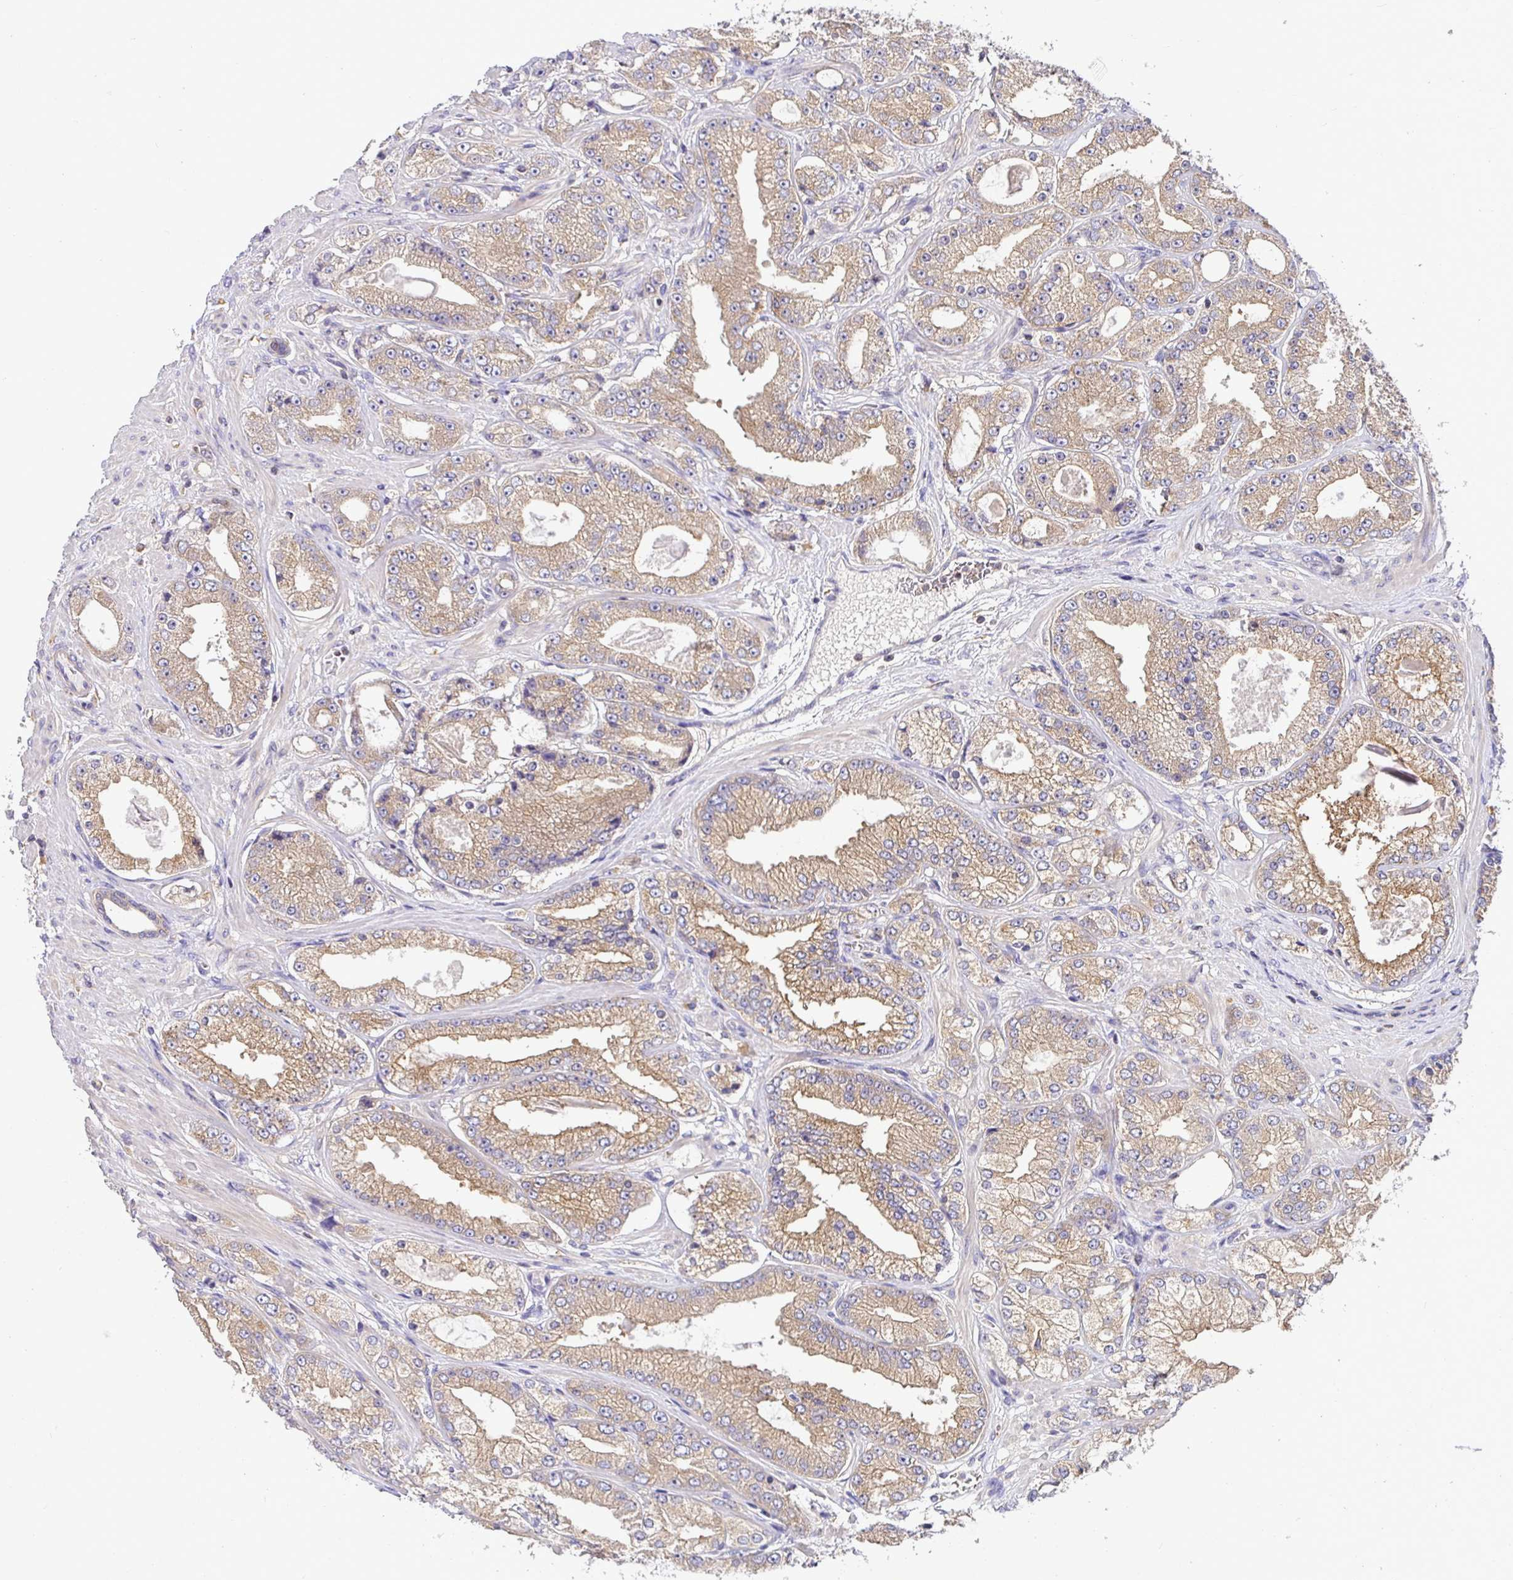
{"staining": {"intensity": "moderate", "quantity": ">75%", "location": "cytoplasmic/membranous"}, "tissue": "prostate cancer", "cell_type": "Tumor cells", "image_type": "cancer", "snomed": [{"axis": "morphology", "description": "Normal tissue, NOS"}, {"axis": "morphology", "description": "Adenocarcinoma, High grade"}, {"axis": "topography", "description": "Prostate"}, {"axis": "topography", "description": "Peripheral nerve tissue"}], "caption": "This histopathology image exhibits high-grade adenocarcinoma (prostate) stained with immunohistochemistry to label a protein in brown. The cytoplasmic/membranous of tumor cells show moderate positivity for the protein. Nuclei are counter-stained blue.", "gene": "ATP6V1F", "patient": {"sex": "male", "age": 68}}